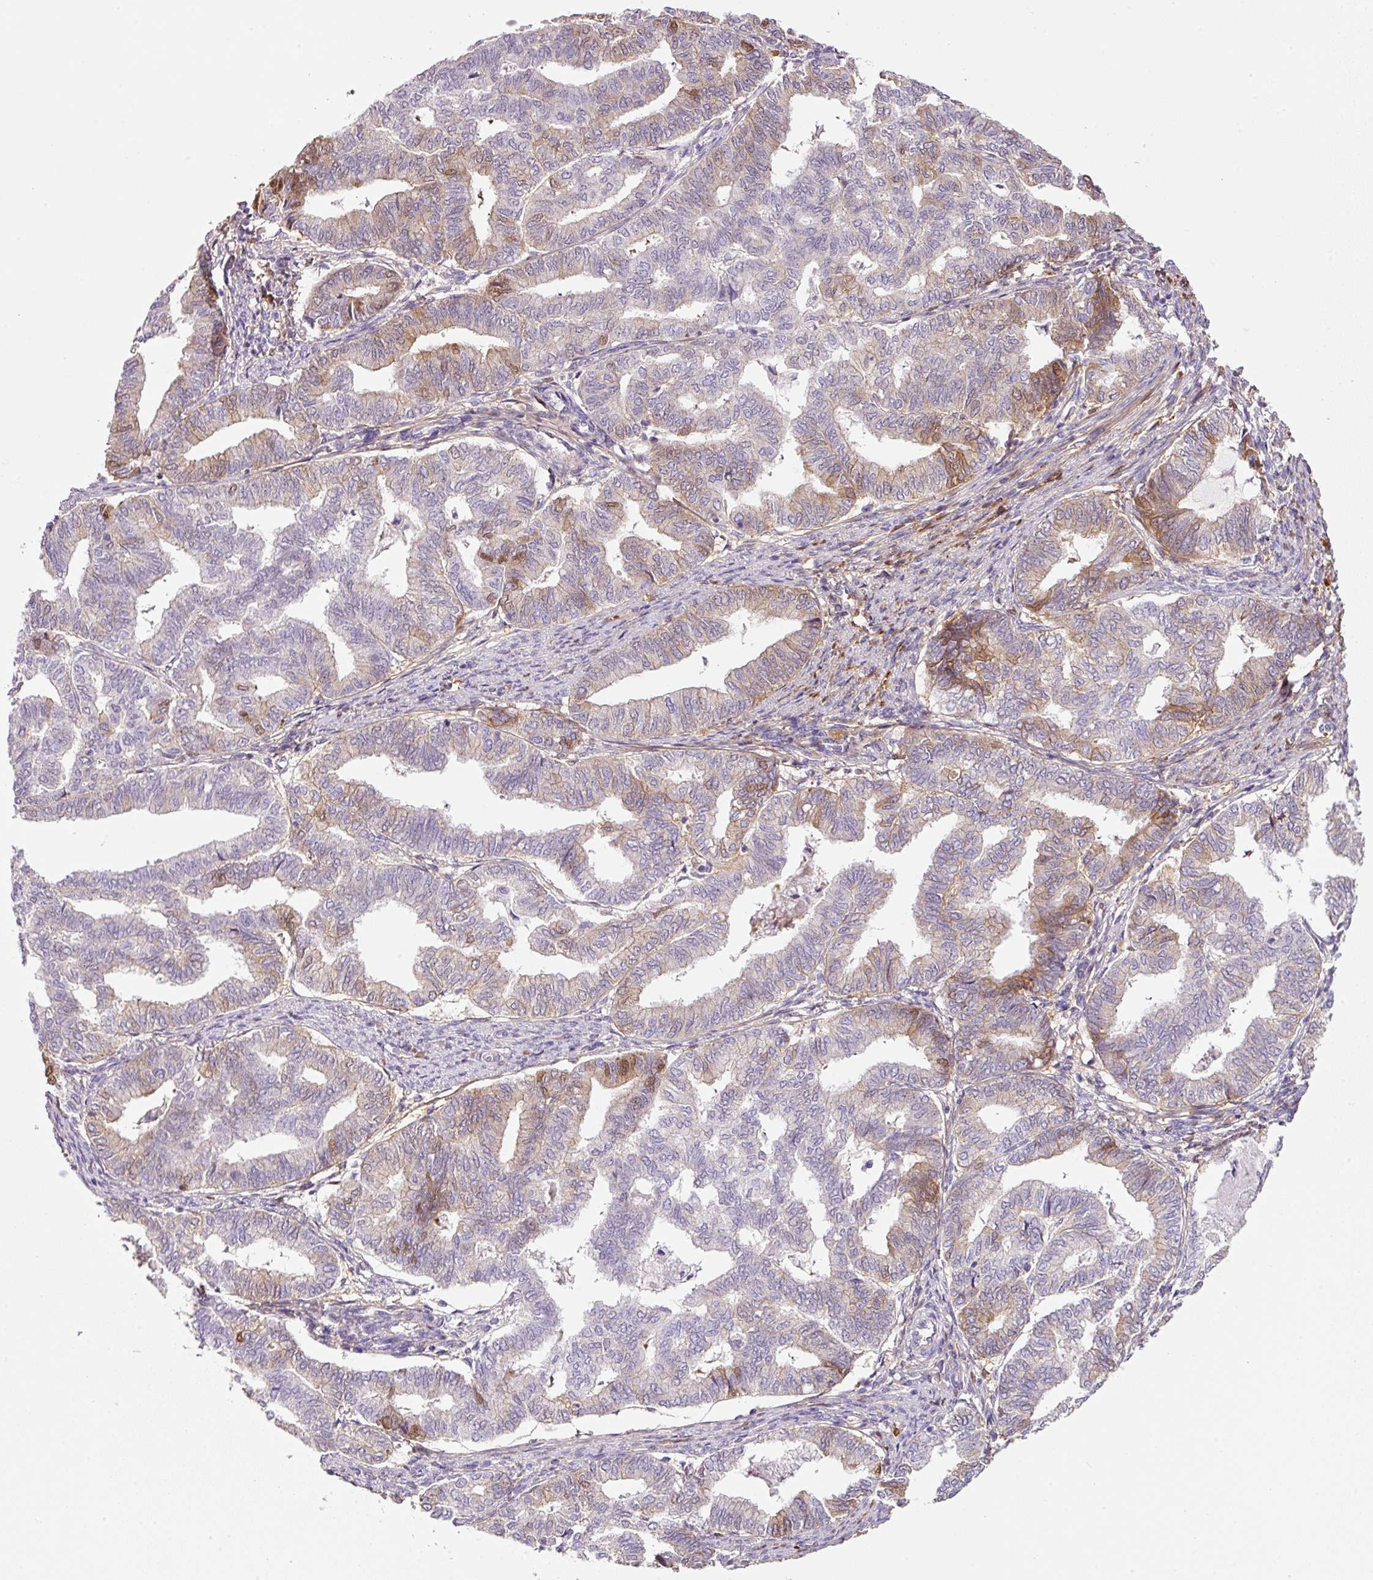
{"staining": {"intensity": "moderate", "quantity": "<25%", "location": "cytoplasmic/membranous,nuclear"}, "tissue": "endometrial cancer", "cell_type": "Tumor cells", "image_type": "cancer", "snomed": [{"axis": "morphology", "description": "Adenocarcinoma, NOS"}, {"axis": "topography", "description": "Endometrium"}], "caption": "Protein expression analysis of human endometrial cancer reveals moderate cytoplasmic/membranous and nuclear positivity in about <25% of tumor cells.", "gene": "SOS2", "patient": {"sex": "female", "age": 79}}